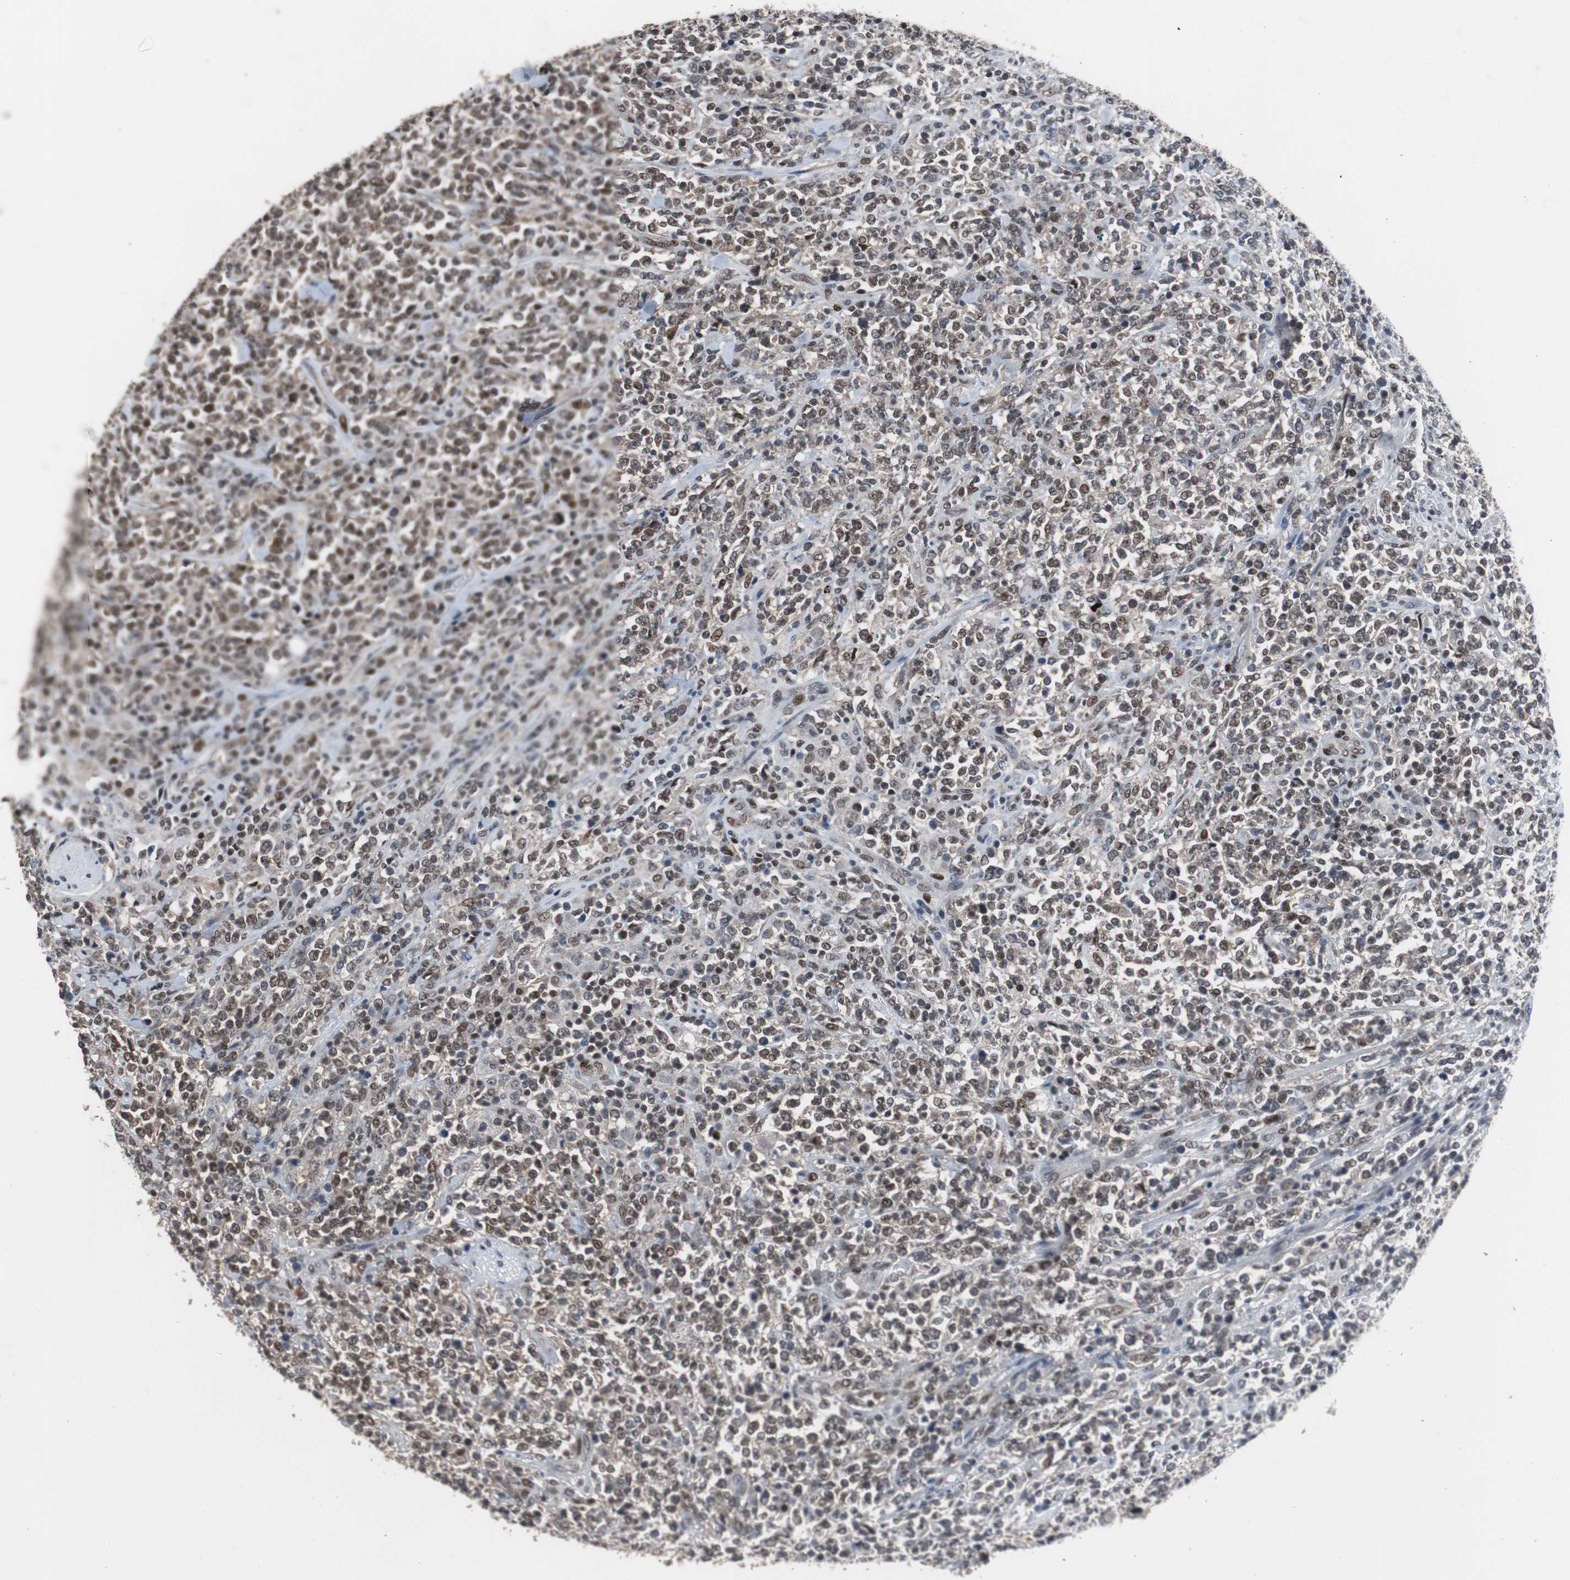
{"staining": {"intensity": "moderate", "quantity": ">75%", "location": "nuclear"}, "tissue": "lymphoma", "cell_type": "Tumor cells", "image_type": "cancer", "snomed": [{"axis": "morphology", "description": "Malignant lymphoma, non-Hodgkin's type, High grade"}, {"axis": "topography", "description": "Soft tissue"}], "caption": "Protein staining of high-grade malignant lymphoma, non-Hodgkin's type tissue displays moderate nuclear positivity in approximately >75% of tumor cells.", "gene": "ZHX2", "patient": {"sex": "male", "age": 18}}